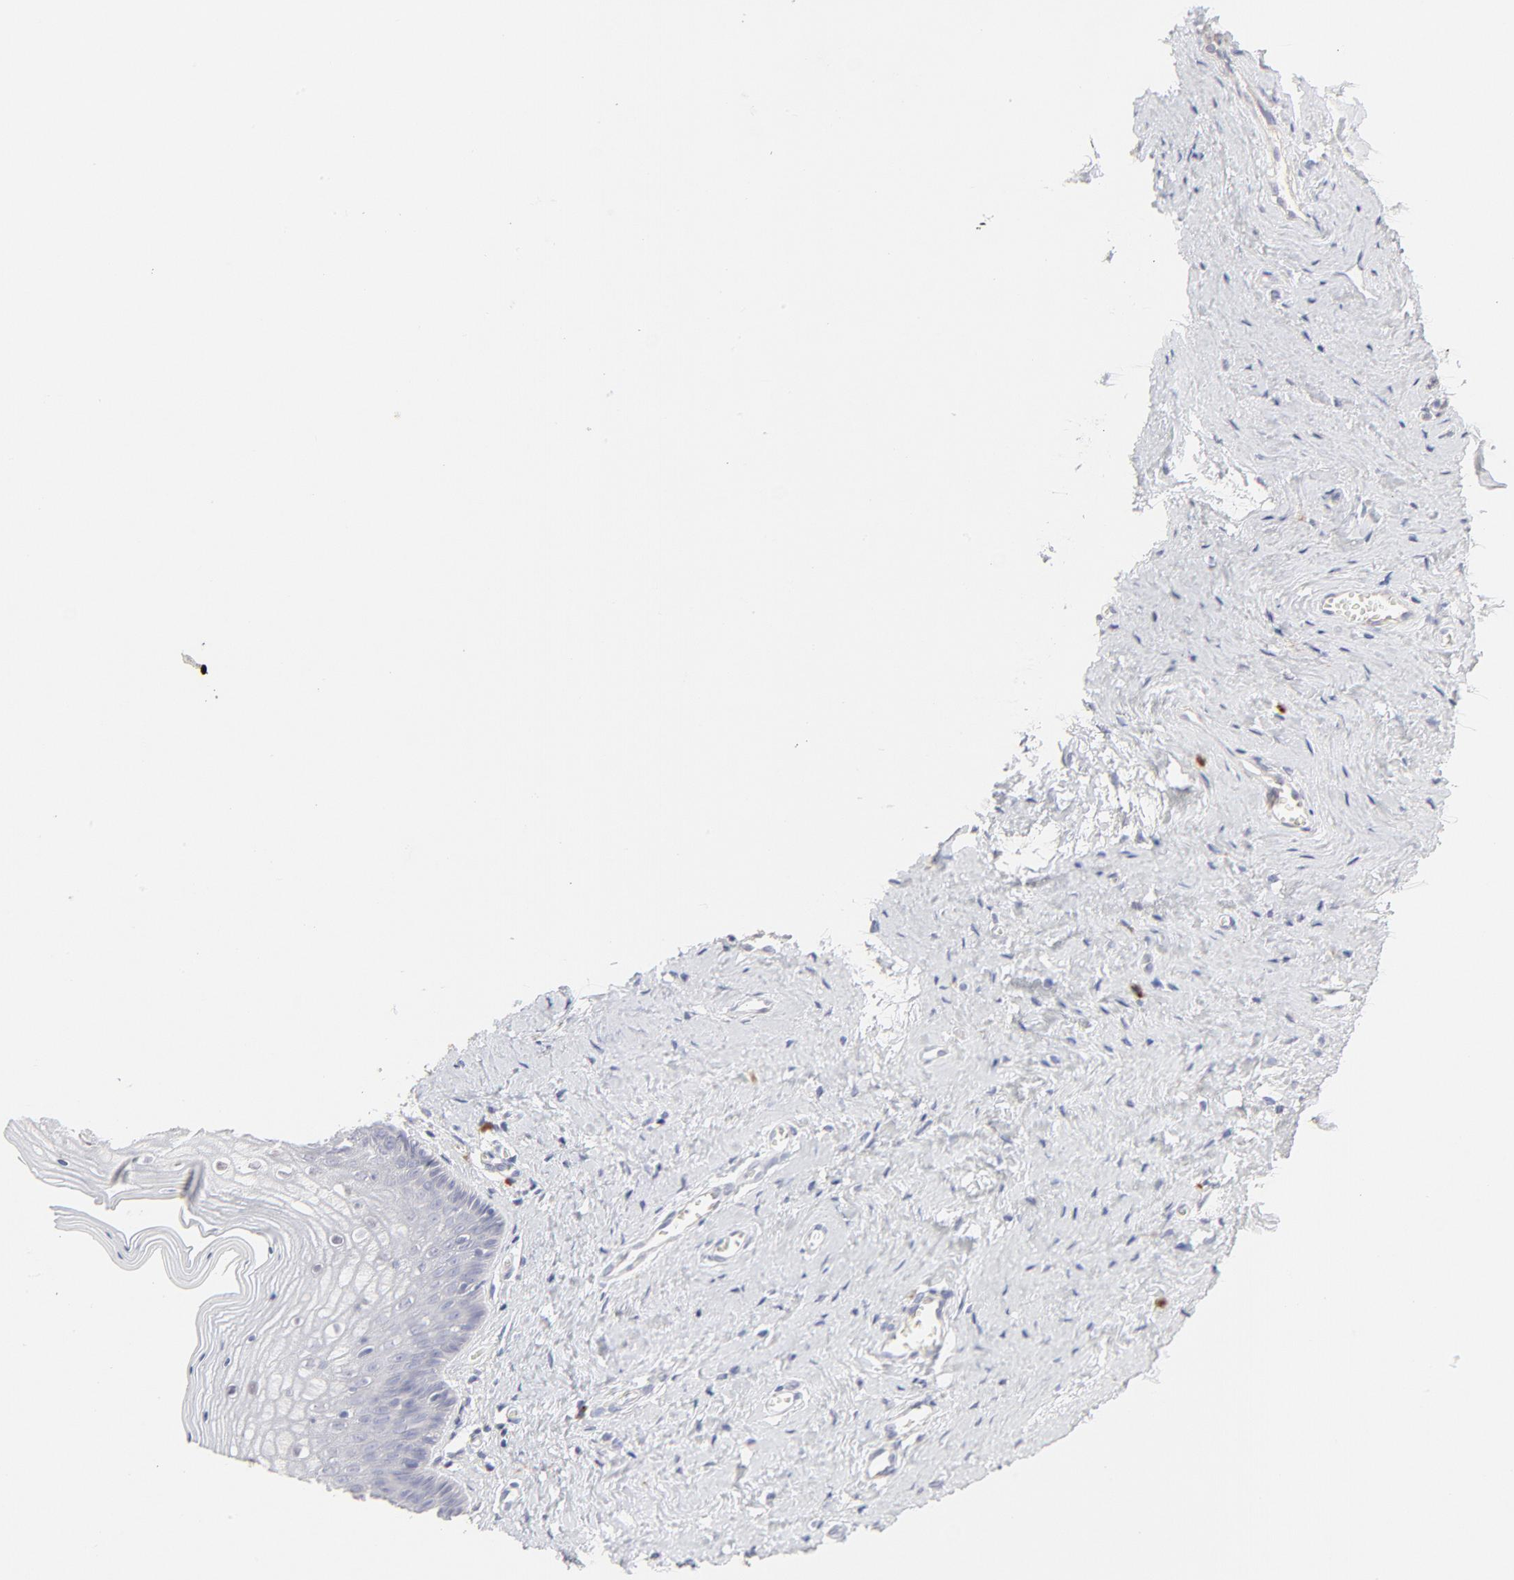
{"staining": {"intensity": "moderate", "quantity": "25%-75%", "location": "nuclear"}, "tissue": "vagina", "cell_type": "Squamous epithelial cells", "image_type": "normal", "snomed": [{"axis": "morphology", "description": "Normal tissue, NOS"}, {"axis": "topography", "description": "Vagina"}], "caption": "Squamous epithelial cells show medium levels of moderate nuclear staining in approximately 25%-75% of cells in benign human vagina.", "gene": "ELF3", "patient": {"sex": "female", "age": 46}}